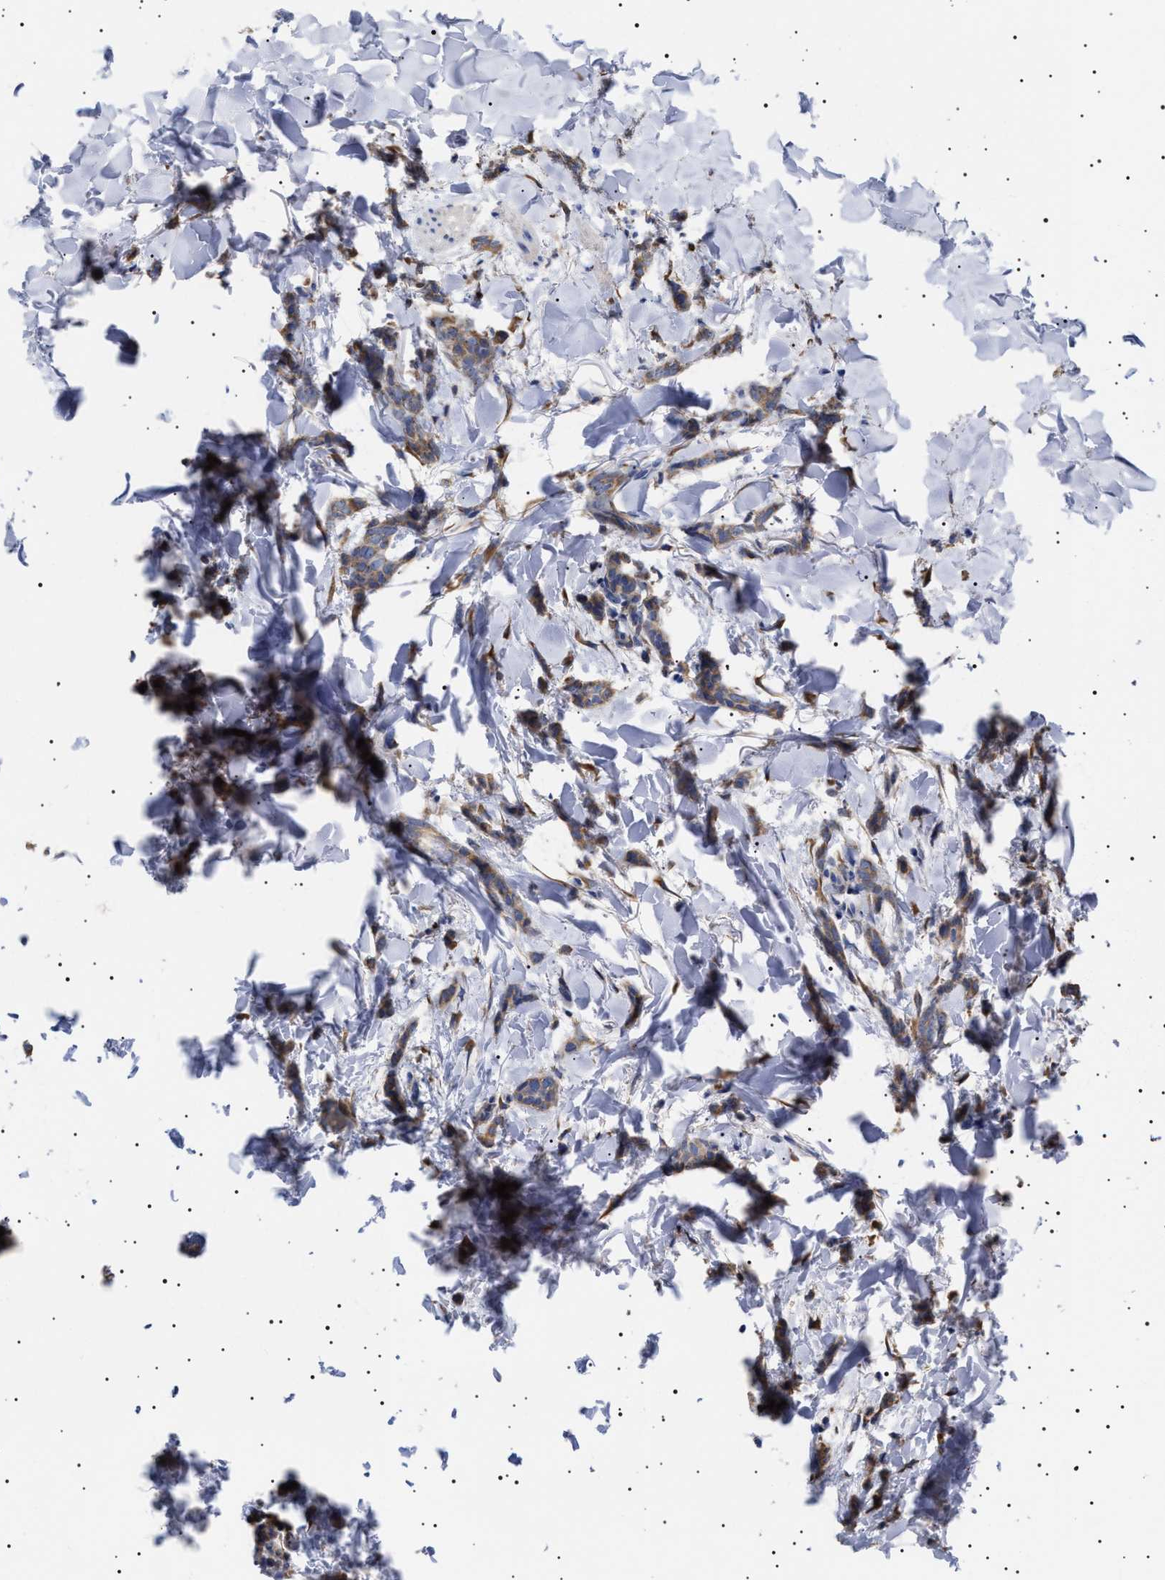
{"staining": {"intensity": "moderate", "quantity": ">75%", "location": "cytoplasmic/membranous"}, "tissue": "breast cancer", "cell_type": "Tumor cells", "image_type": "cancer", "snomed": [{"axis": "morphology", "description": "Lobular carcinoma"}, {"axis": "topography", "description": "Skin"}, {"axis": "topography", "description": "Breast"}], "caption": "Immunohistochemistry photomicrograph of human breast cancer (lobular carcinoma) stained for a protein (brown), which displays medium levels of moderate cytoplasmic/membranous expression in about >75% of tumor cells.", "gene": "ERCC6L2", "patient": {"sex": "female", "age": 46}}